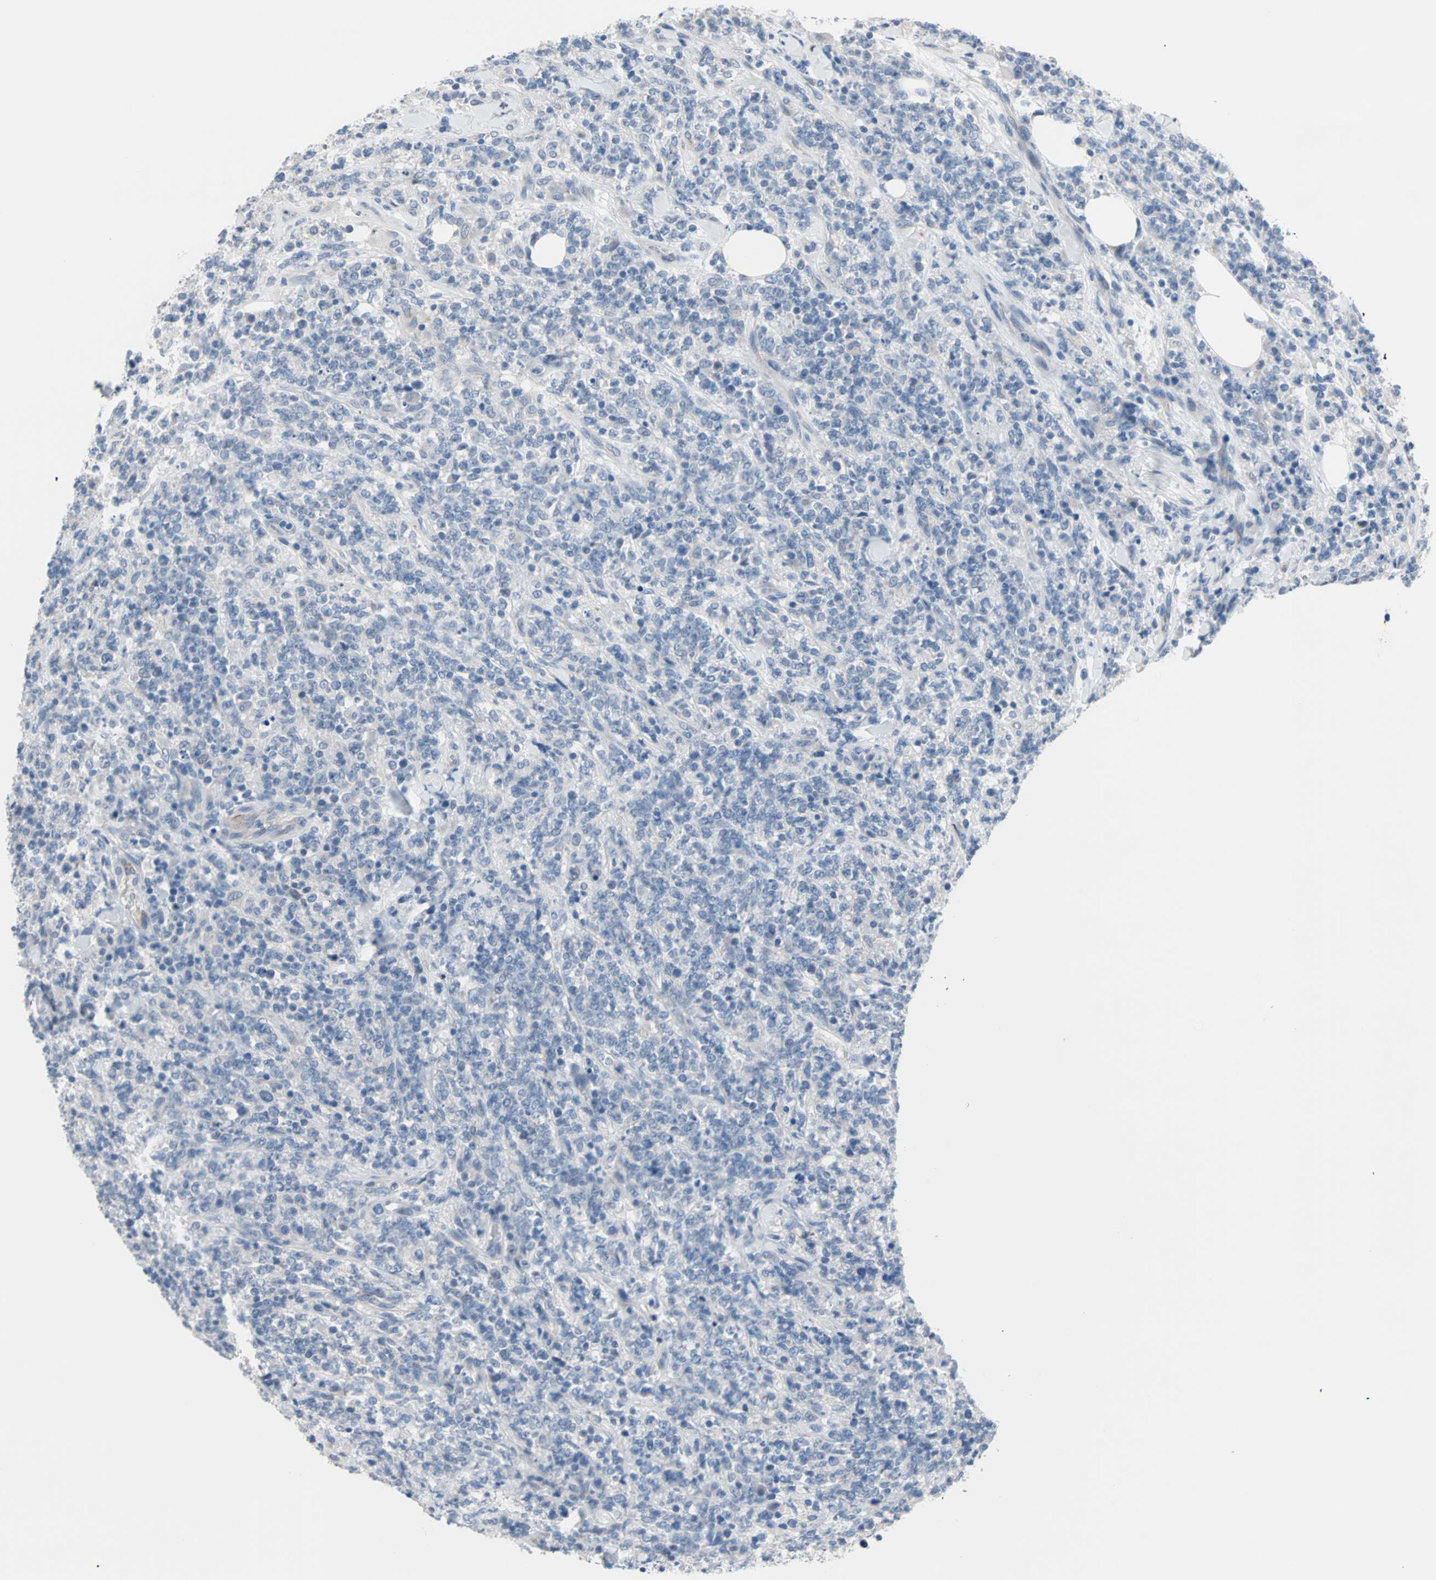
{"staining": {"intensity": "negative", "quantity": "none", "location": "none"}, "tissue": "lymphoma", "cell_type": "Tumor cells", "image_type": "cancer", "snomed": [{"axis": "morphology", "description": "Malignant lymphoma, non-Hodgkin's type, High grade"}, {"axis": "topography", "description": "Soft tissue"}], "caption": "Immunohistochemical staining of human high-grade malignant lymphoma, non-Hodgkin's type reveals no significant staining in tumor cells.", "gene": "ULBP1", "patient": {"sex": "male", "age": 18}}